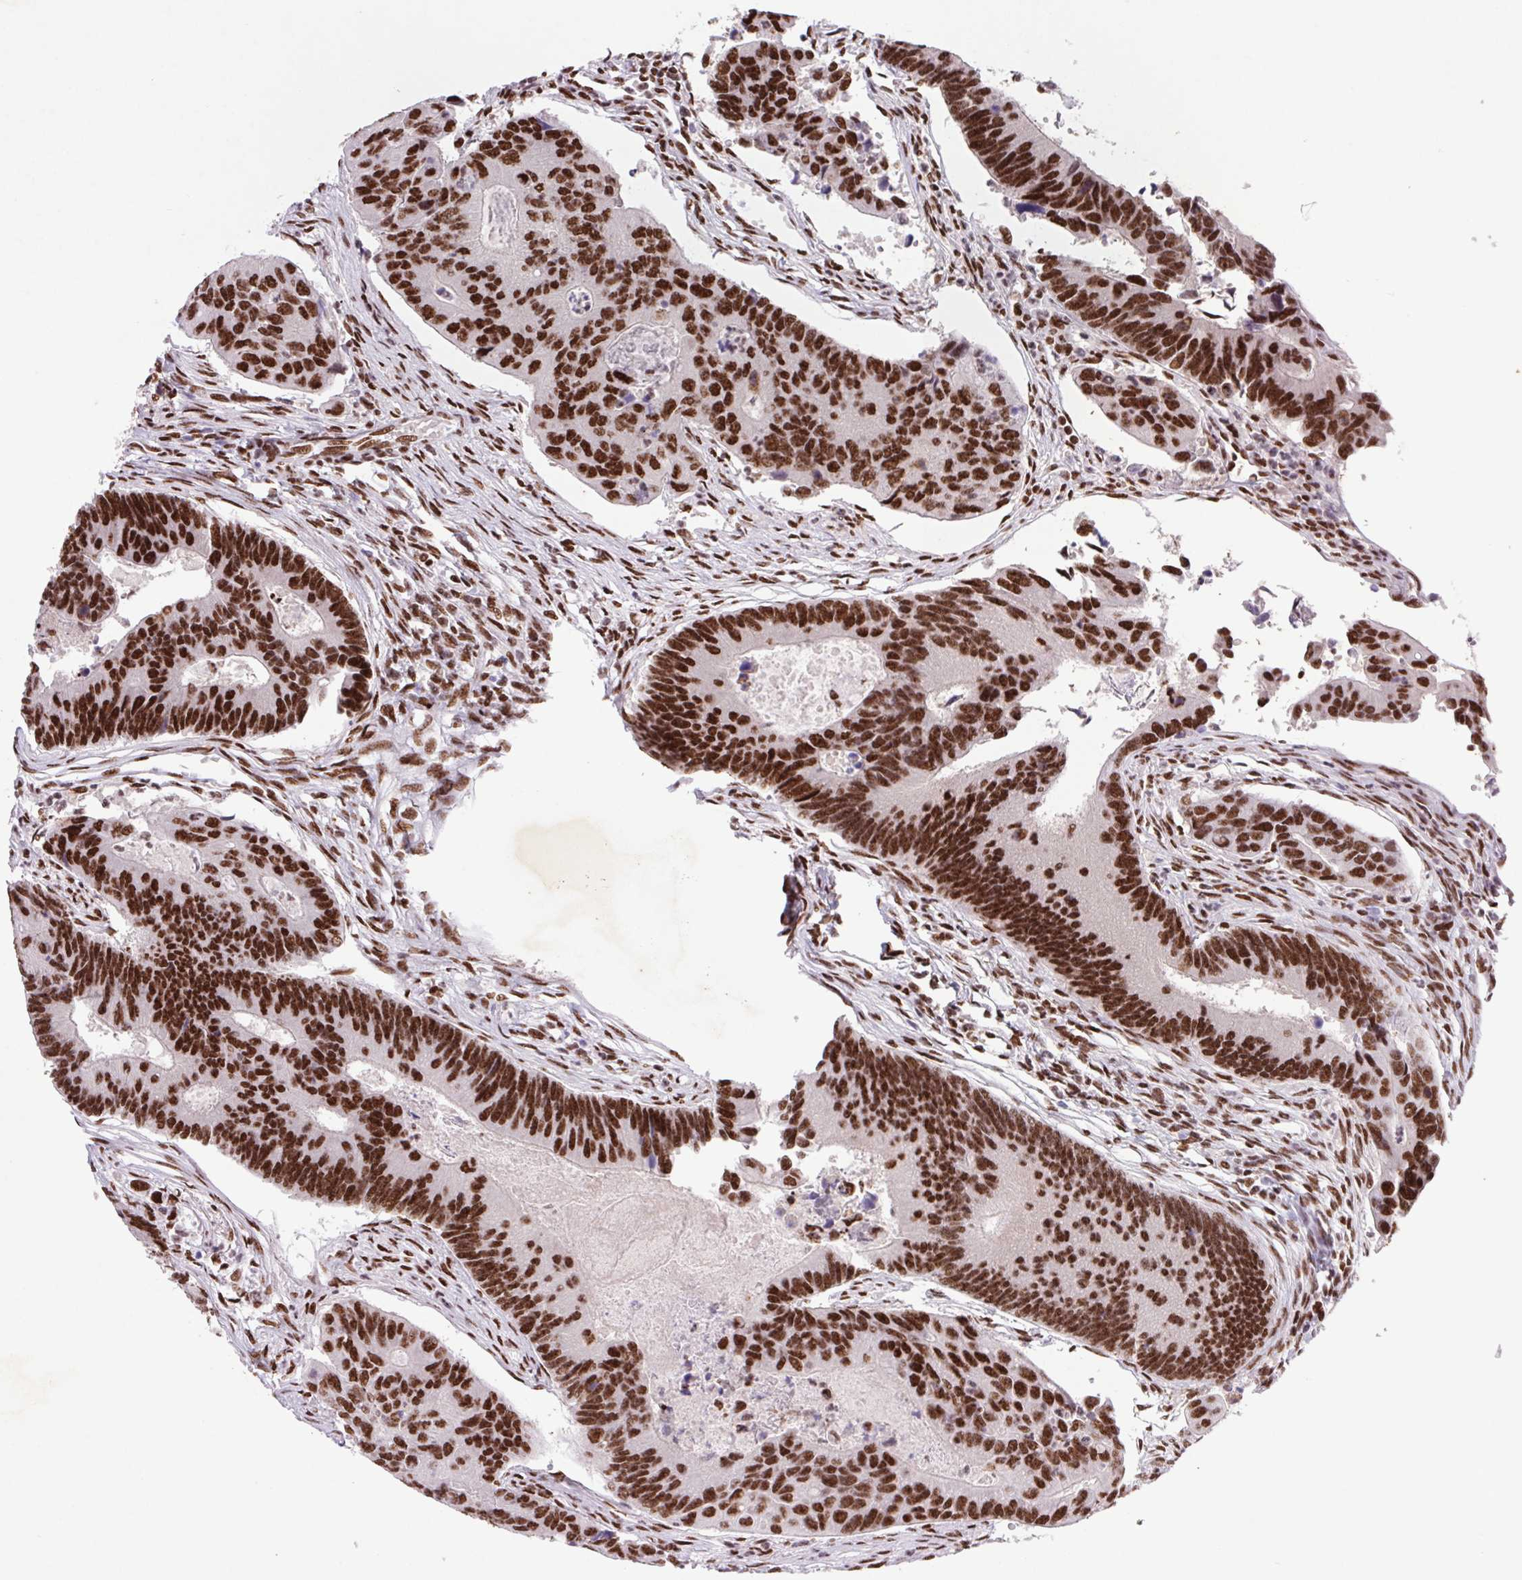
{"staining": {"intensity": "strong", "quantity": ">75%", "location": "nuclear"}, "tissue": "colorectal cancer", "cell_type": "Tumor cells", "image_type": "cancer", "snomed": [{"axis": "morphology", "description": "Adenocarcinoma, NOS"}, {"axis": "topography", "description": "Colon"}], "caption": "Immunohistochemical staining of human colorectal cancer (adenocarcinoma) reveals high levels of strong nuclear staining in approximately >75% of tumor cells.", "gene": "LDLRAD4", "patient": {"sex": "female", "age": 67}}